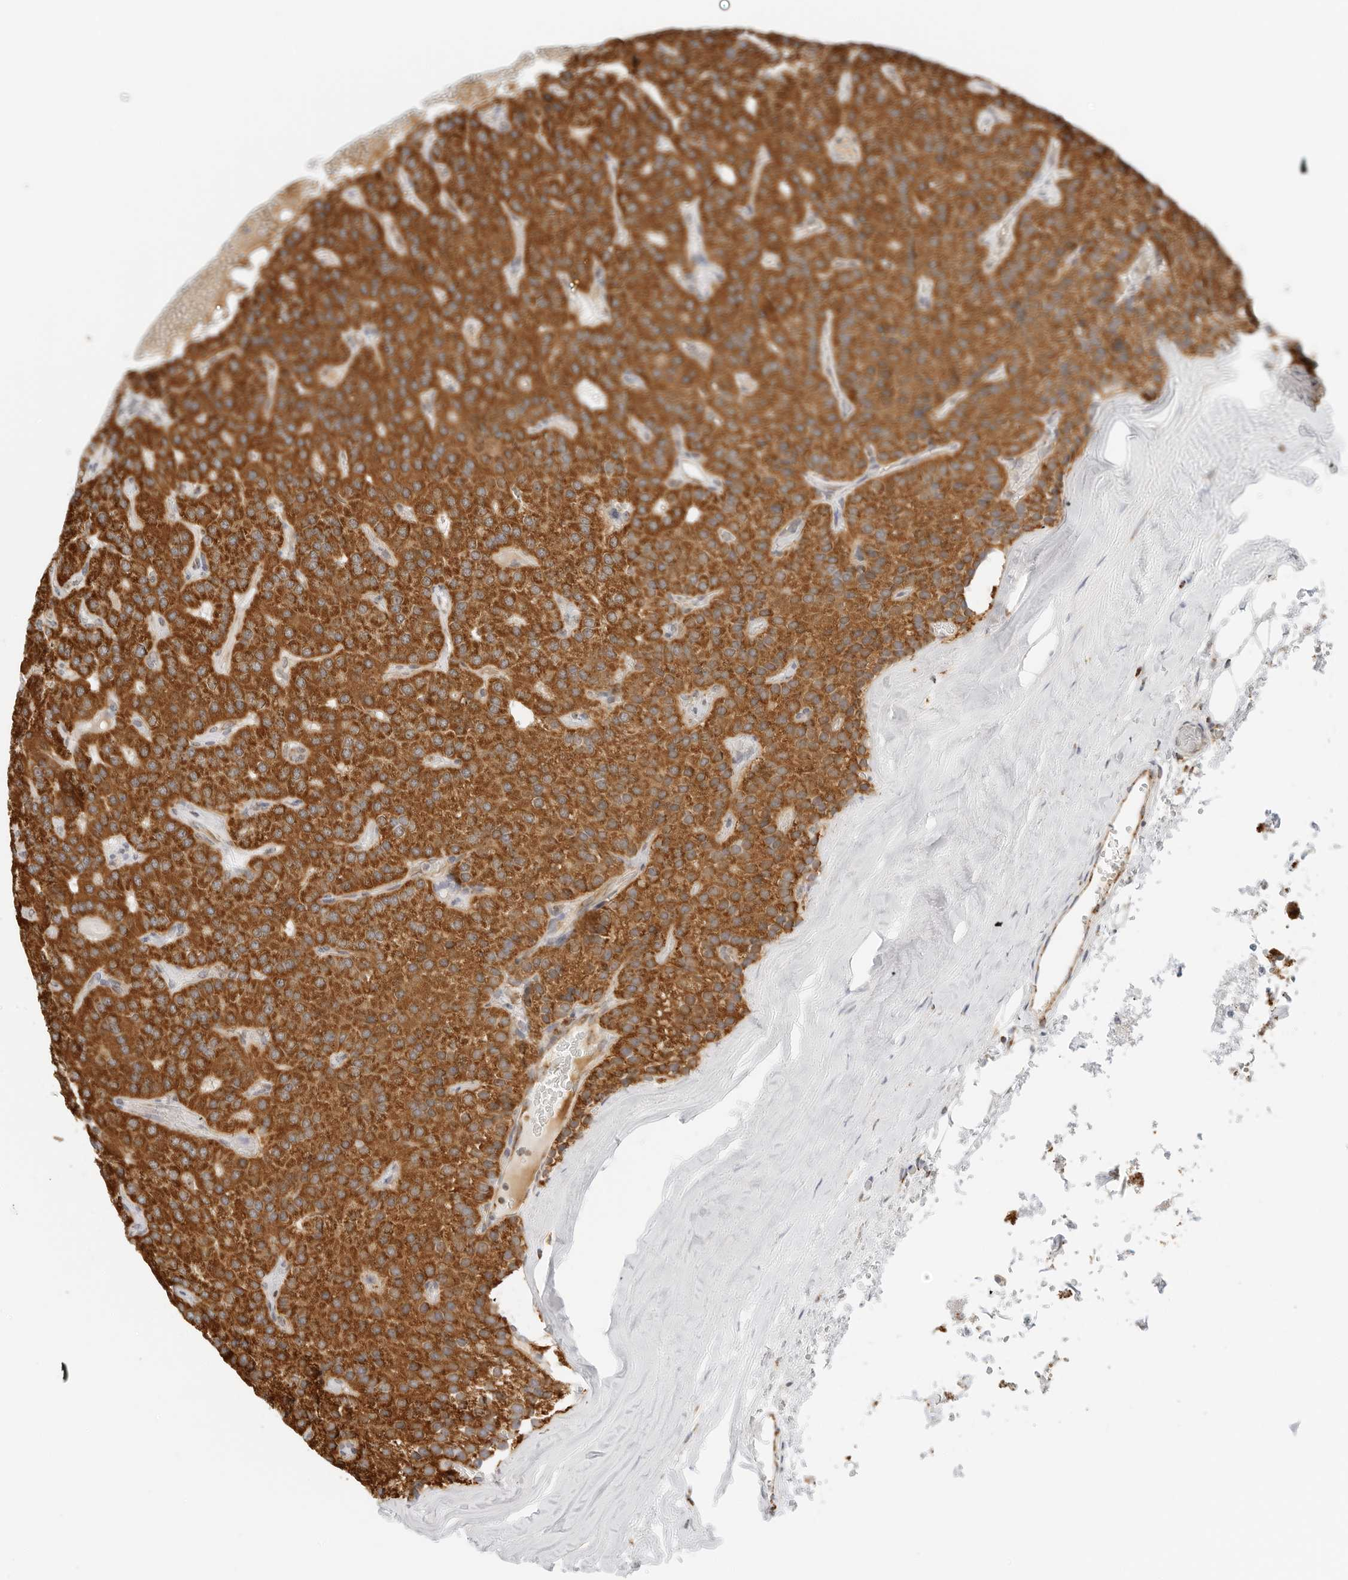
{"staining": {"intensity": "strong", "quantity": ">75%", "location": "cytoplasmic/membranous"}, "tissue": "parathyroid gland", "cell_type": "Glandular cells", "image_type": "normal", "snomed": [{"axis": "morphology", "description": "Normal tissue, NOS"}, {"axis": "morphology", "description": "Adenoma, NOS"}, {"axis": "topography", "description": "Parathyroid gland"}], "caption": "About >75% of glandular cells in benign human parathyroid gland demonstrate strong cytoplasmic/membranous protein staining as visualized by brown immunohistochemical staining.", "gene": "RC3H1", "patient": {"sex": "female", "age": 86}}